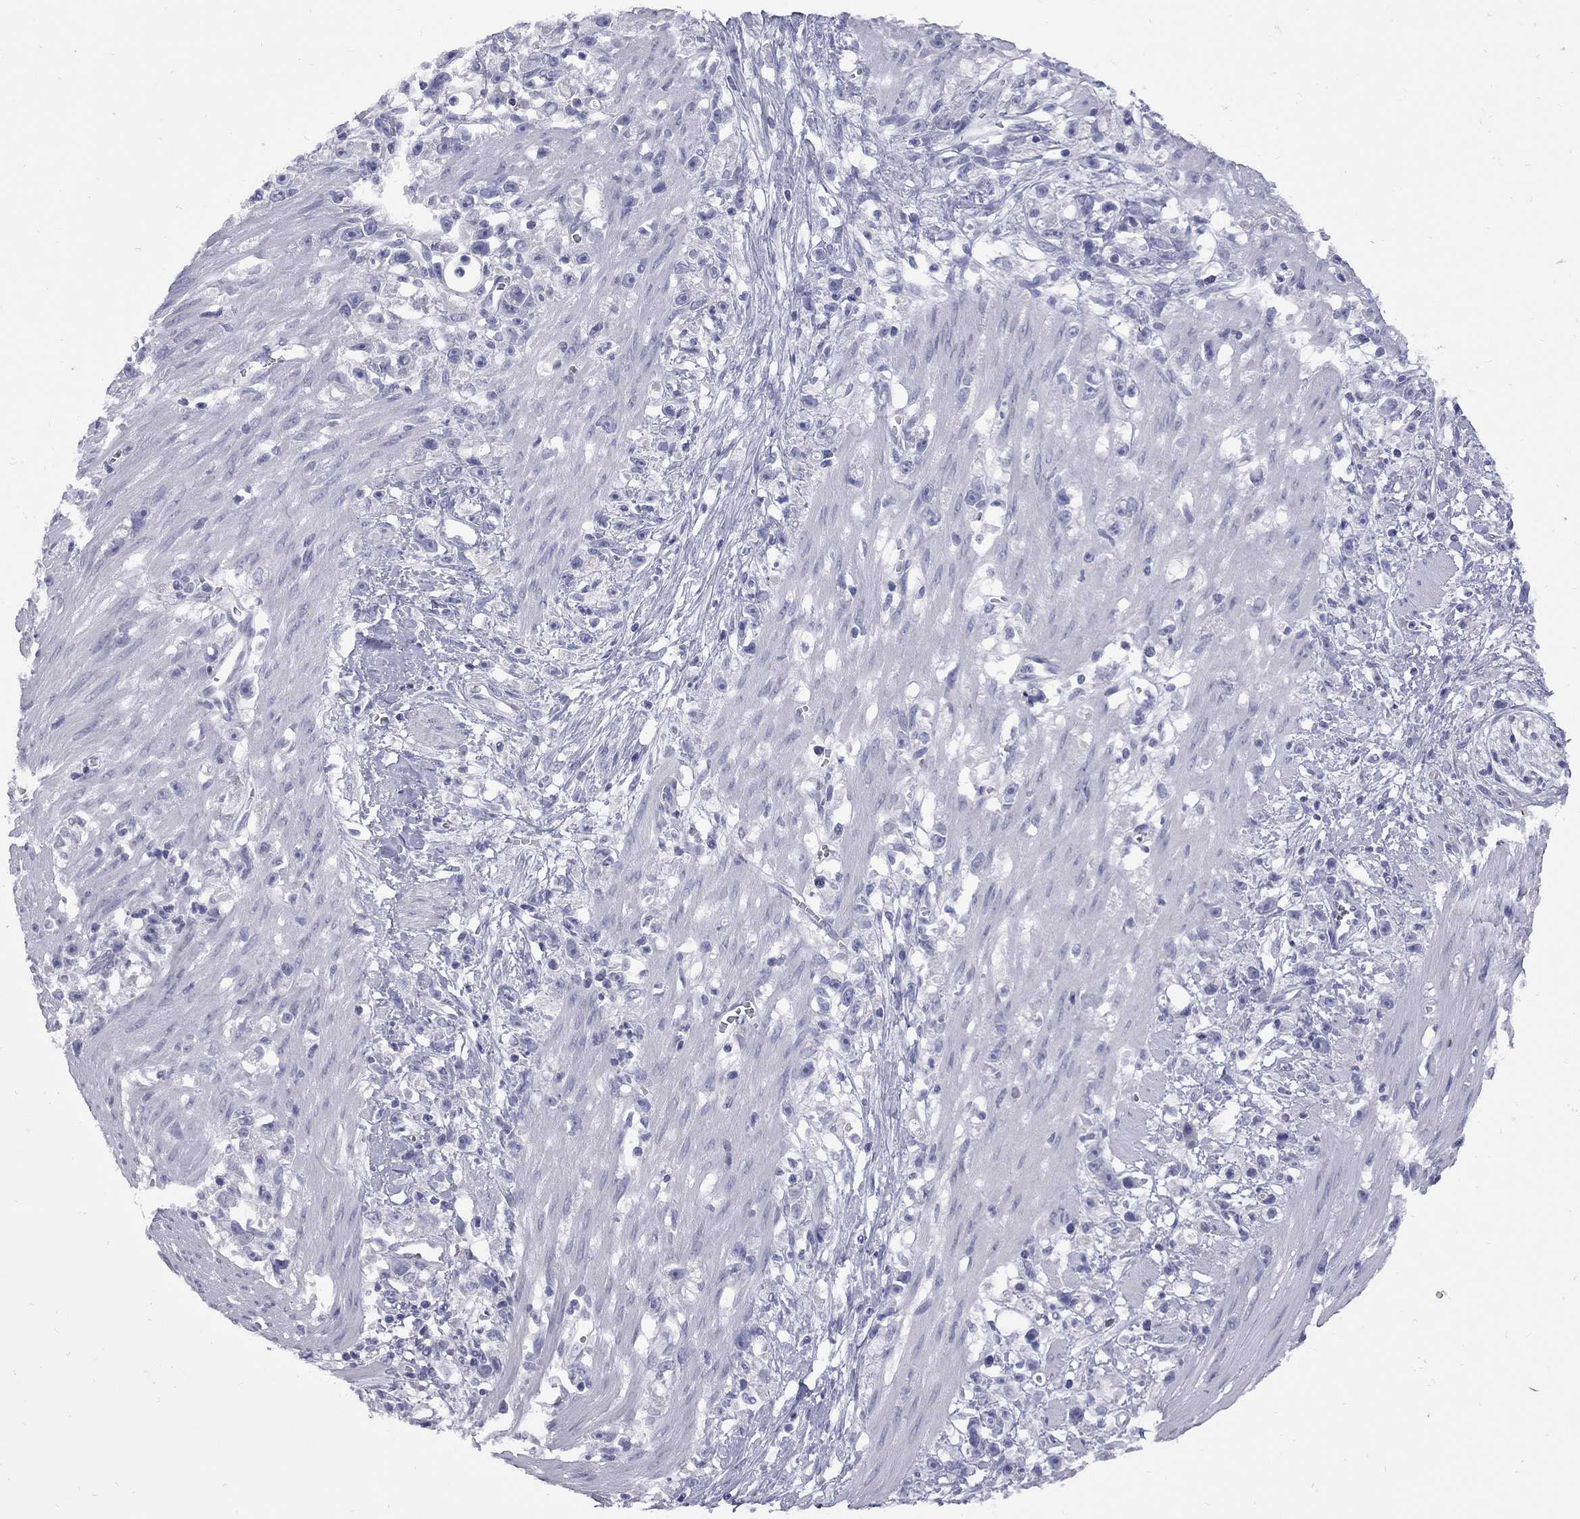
{"staining": {"intensity": "negative", "quantity": "none", "location": "none"}, "tissue": "stomach cancer", "cell_type": "Tumor cells", "image_type": "cancer", "snomed": [{"axis": "morphology", "description": "Adenocarcinoma, NOS"}, {"axis": "topography", "description": "Stomach"}], "caption": "Photomicrograph shows no significant protein positivity in tumor cells of adenocarcinoma (stomach).", "gene": "ABCB4", "patient": {"sex": "female", "age": 59}}